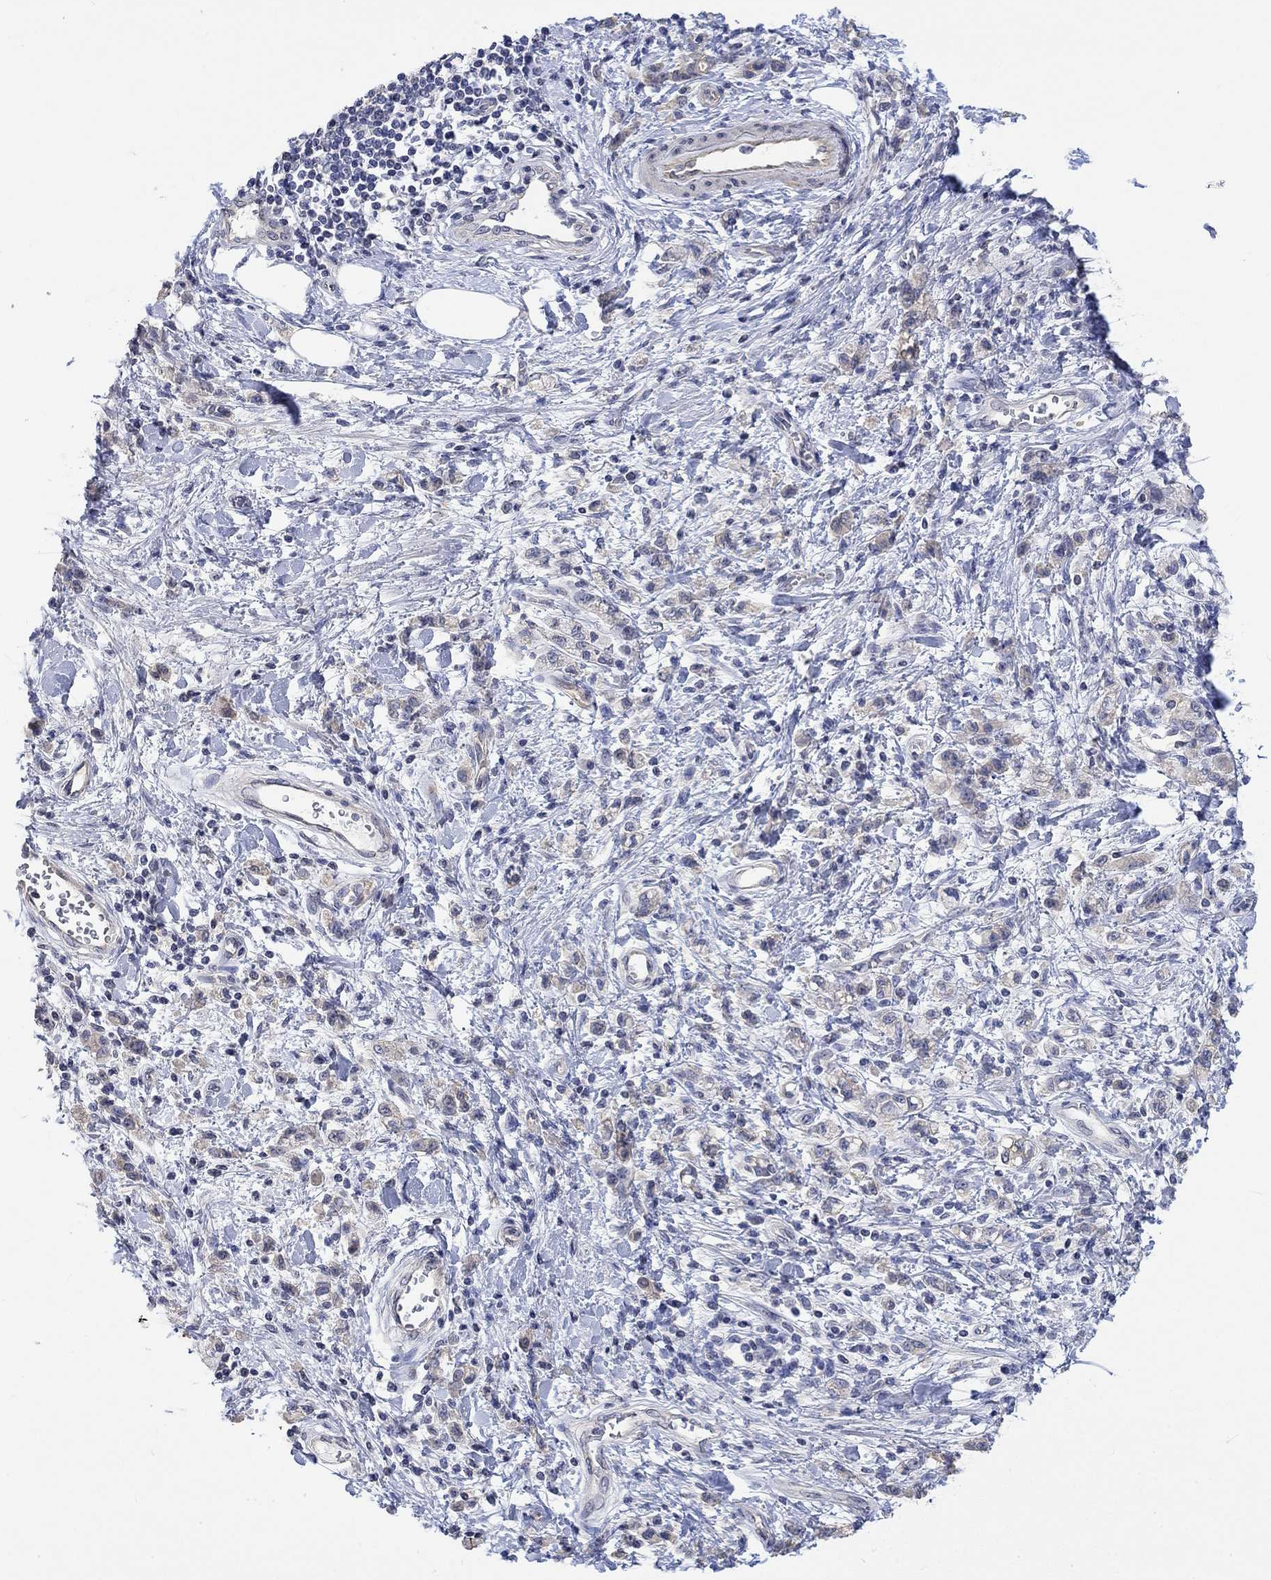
{"staining": {"intensity": "weak", "quantity": ">75%", "location": "cytoplasmic/membranous"}, "tissue": "stomach cancer", "cell_type": "Tumor cells", "image_type": "cancer", "snomed": [{"axis": "morphology", "description": "Adenocarcinoma, NOS"}, {"axis": "topography", "description": "Stomach"}], "caption": "The micrograph exhibits immunohistochemical staining of adenocarcinoma (stomach). There is weak cytoplasmic/membranous positivity is identified in approximately >75% of tumor cells.", "gene": "AGRP", "patient": {"sex": "male", "age": 77}}